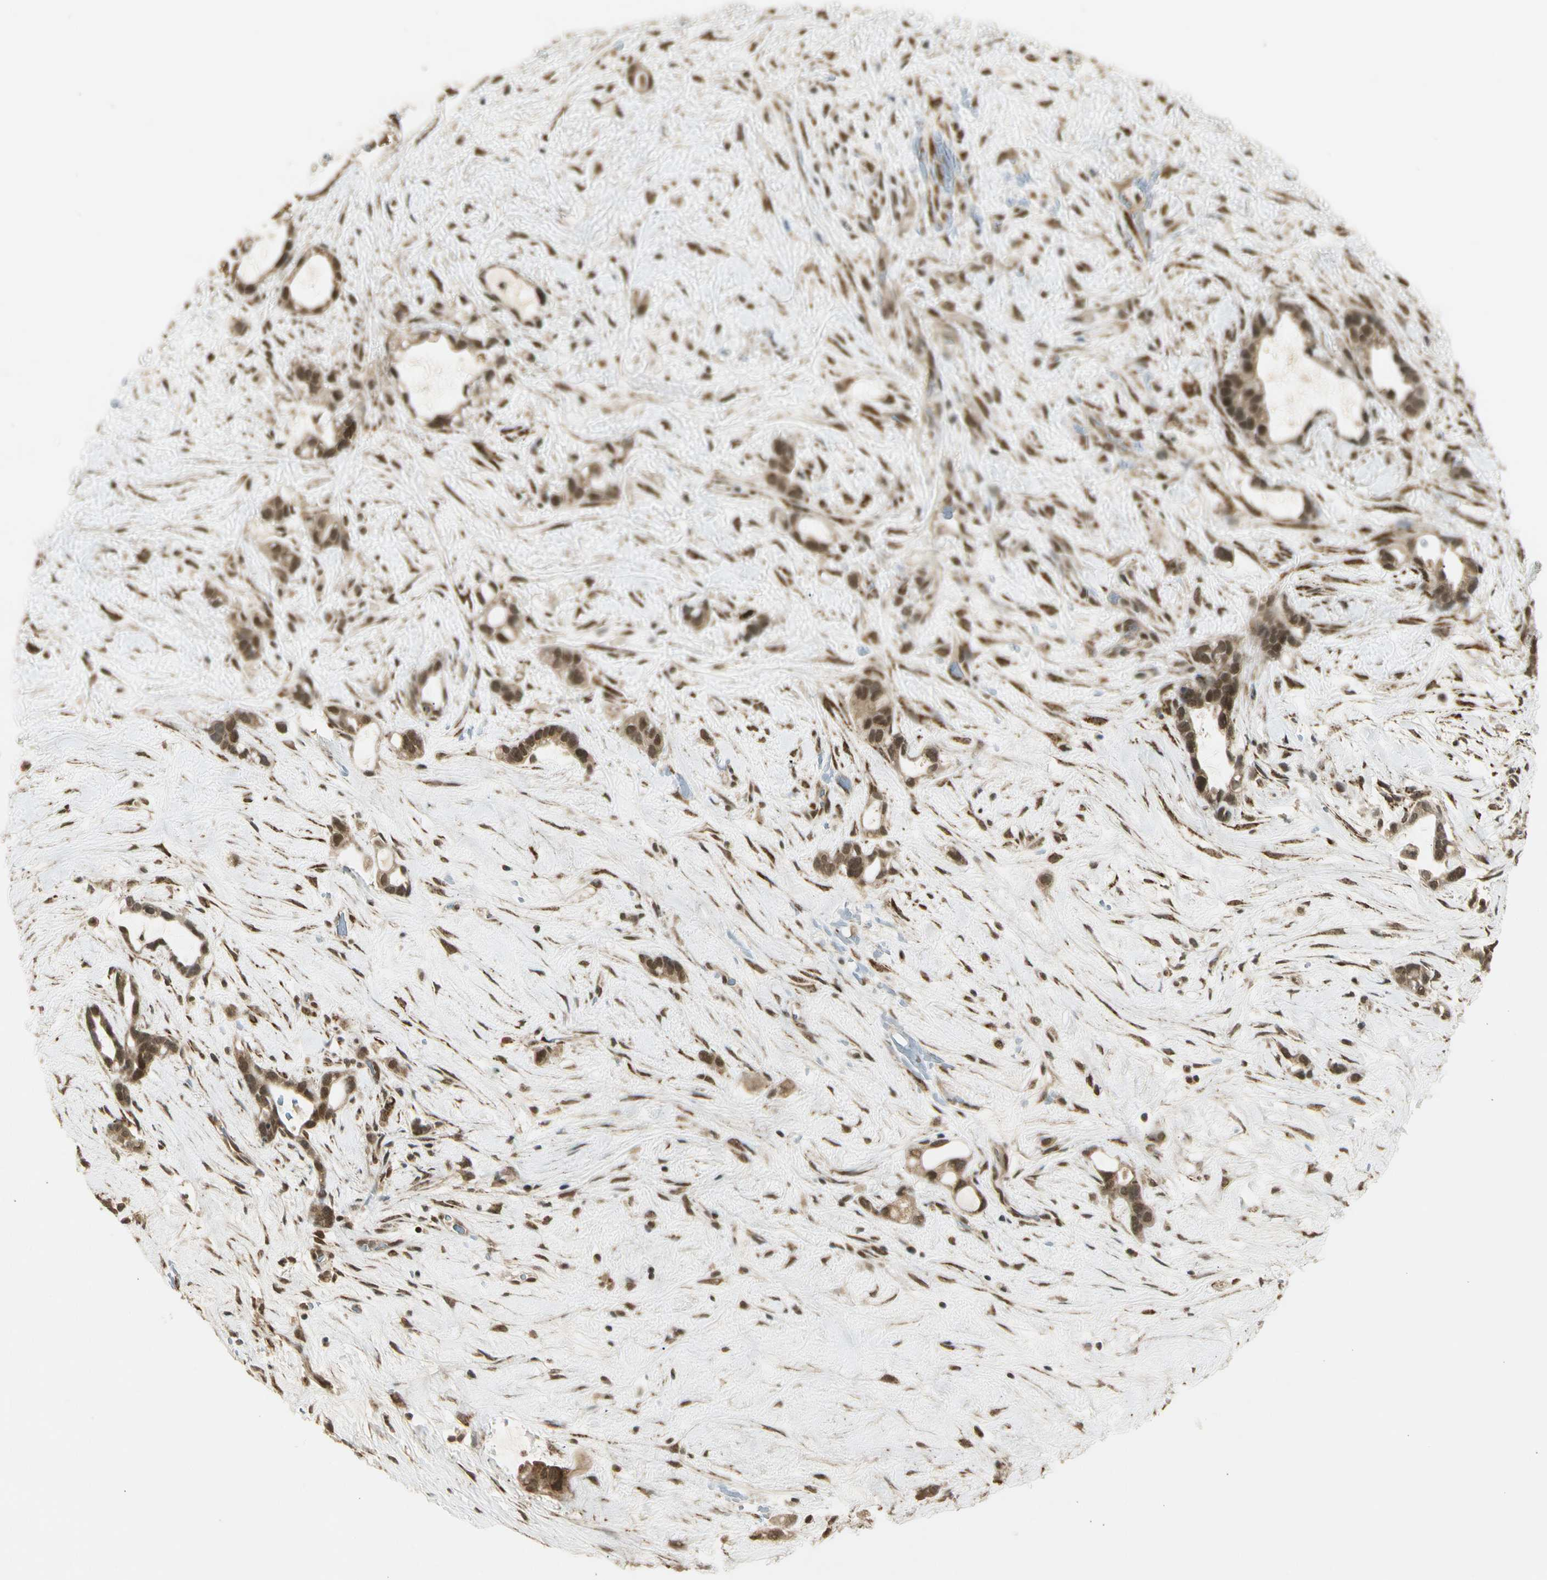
{"staining": {"intensity": "moderate", "quantity": ">75%", "location": "cytoplasmic/membranous,nuclear"}, "tissue": "liver cancer", "cell_type": "Tumor cells", "image_type": "cancer", "snomed": [{"axis": "morphology", "description": "Cholangiocarcinoma"}, {"axis": "topography", "description": "Liver"}], "caption": "Cholangiocarcinoma (liver) was stained to show a protein in brown. There is medium levels of moderate cytoplasmic/membranous and nuclear positivity in approximately >75% of tumor cells. (IHC, brightfield microscopy, high magnification).", "gene": "ZNF135", "patient": {"sex": "female", "age": 65}}